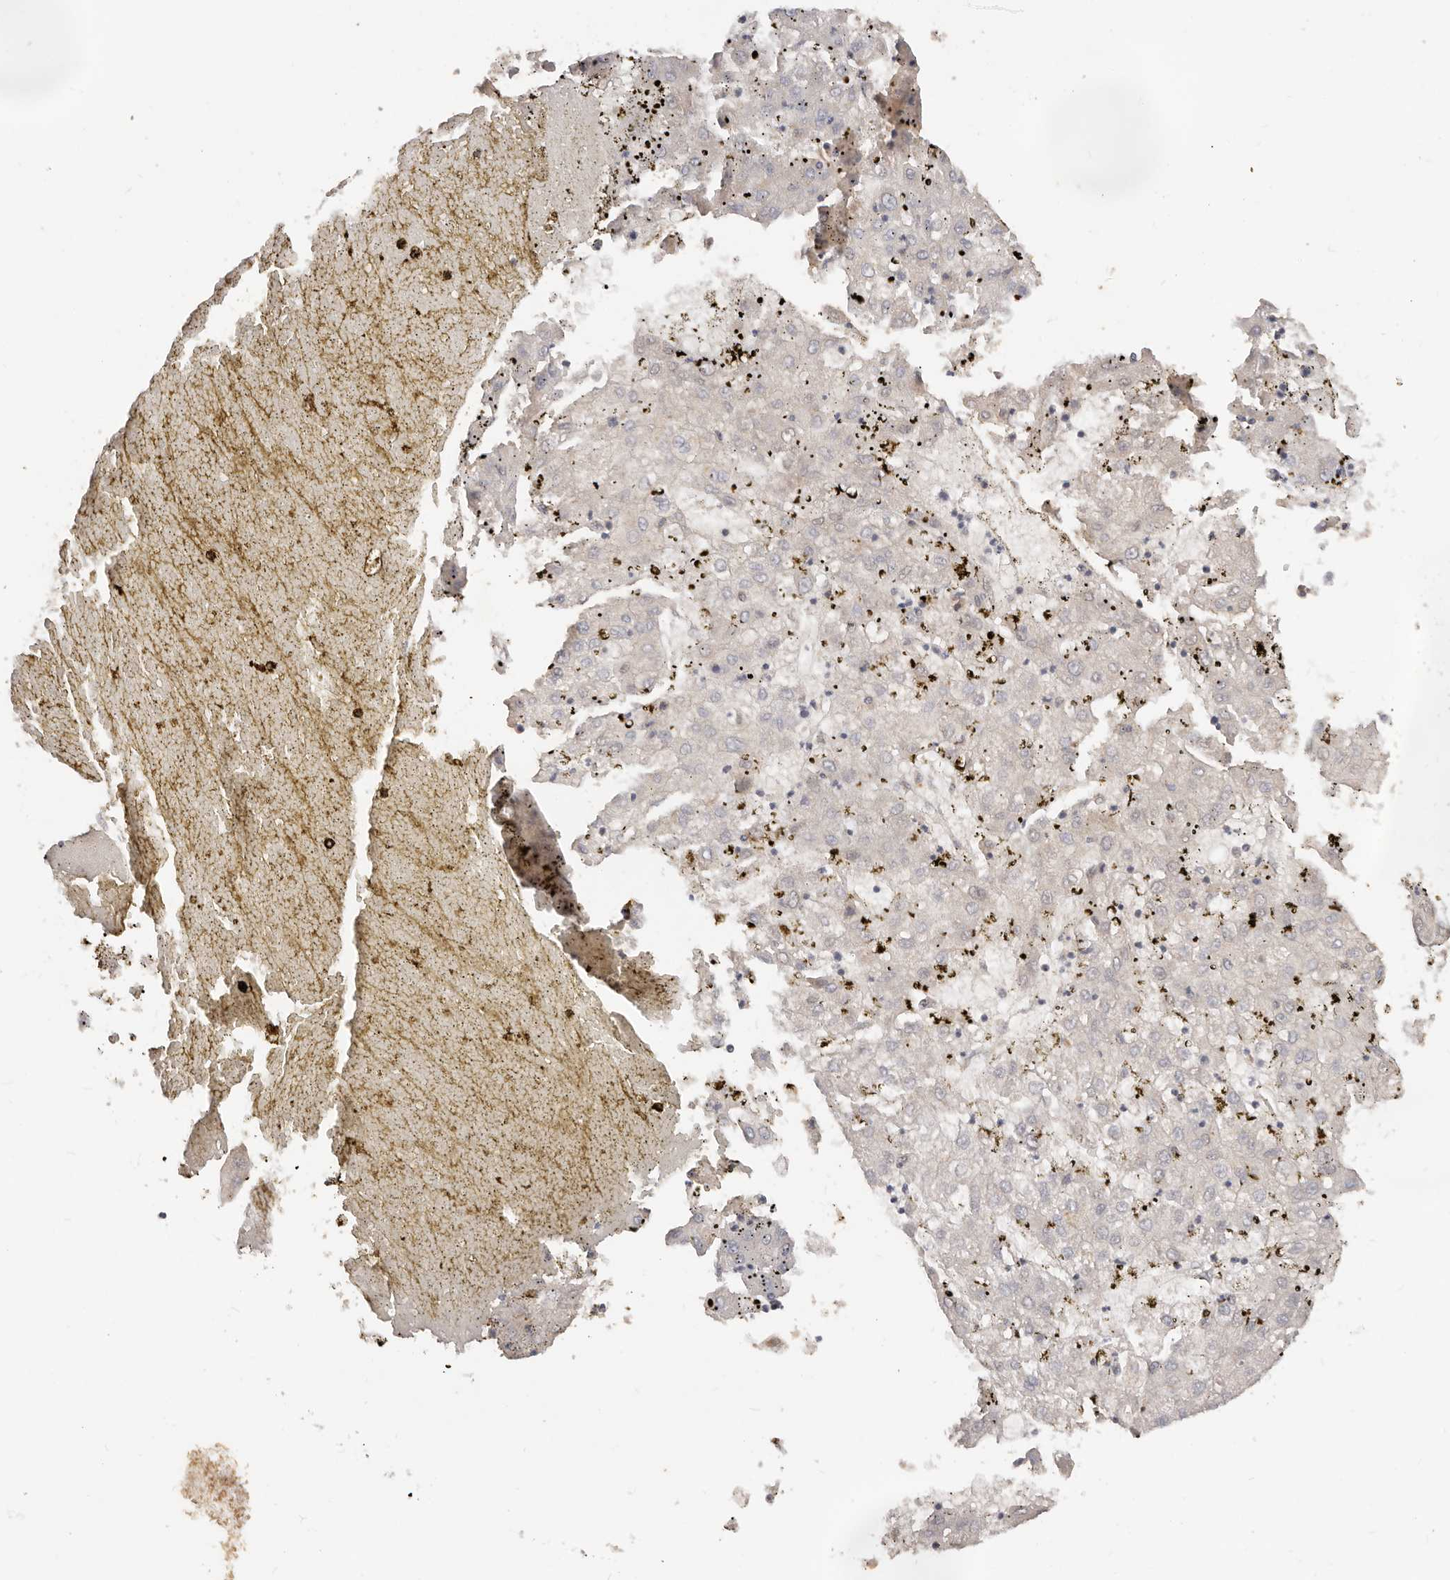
{"staining": {"intensity": "negative", "quantity": "none", "location": "none"}, "tissue": "liver cancer", "cell_type": "Tumor cells", "image_type": "cancer", "snomed": [{"axis": "morphology", "description": "Carcinoma, Hepatocellular, NOS"}, {"axis": "topography", "description": "Liver"}], "caption": "IHC histopathology image of neoplastic tissue: liver cancer stained with DAB (3,3'-diaminobenzidine) demonstrates no significant protein positivity in tumor cells.", "gene": "USP49", "patient": {"sex": "male", "age": 72}}